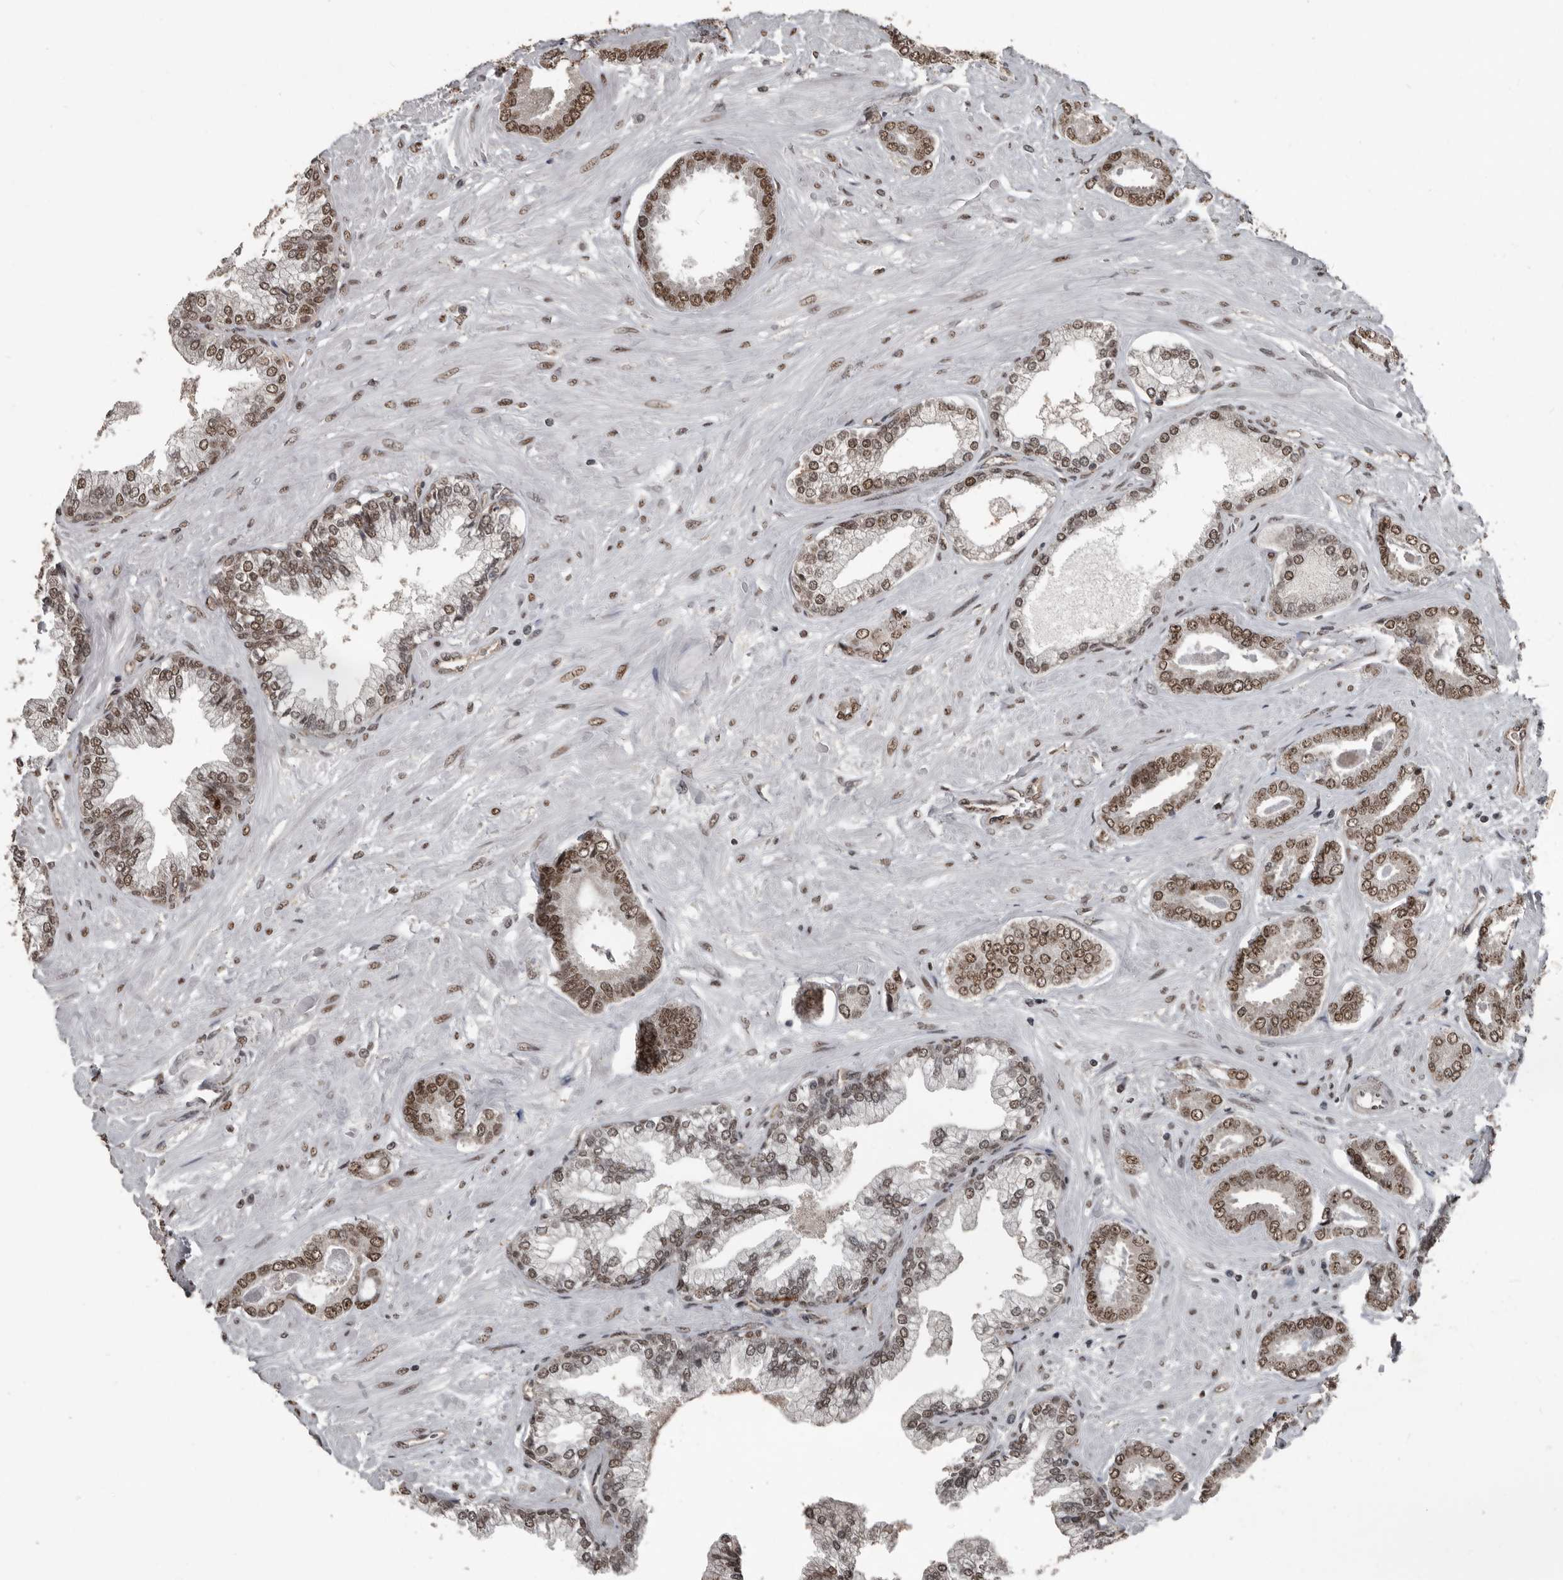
{"staining": {"intensity": "moderate", "quantity": ">75%", "location": "nuclear"}, "tissue": "prostate cancer", "cell_type": "Tumor cells", "image_type": "cancer", "snomed": [{"axis": "morphology", "description": "Adenocarcinoma, Low grade"}, {"axis": "topography", "description": "Prostate"}], "caption": "There is medium levels of moderate nuclear expression in tumor cells of prostate cancer (adenocarcinoma (low-grade)), as demonstrated by immunohistochemical staining (brown color).", "gene": "CHD1L", "patient": {"sex": "male", "age": 71}}